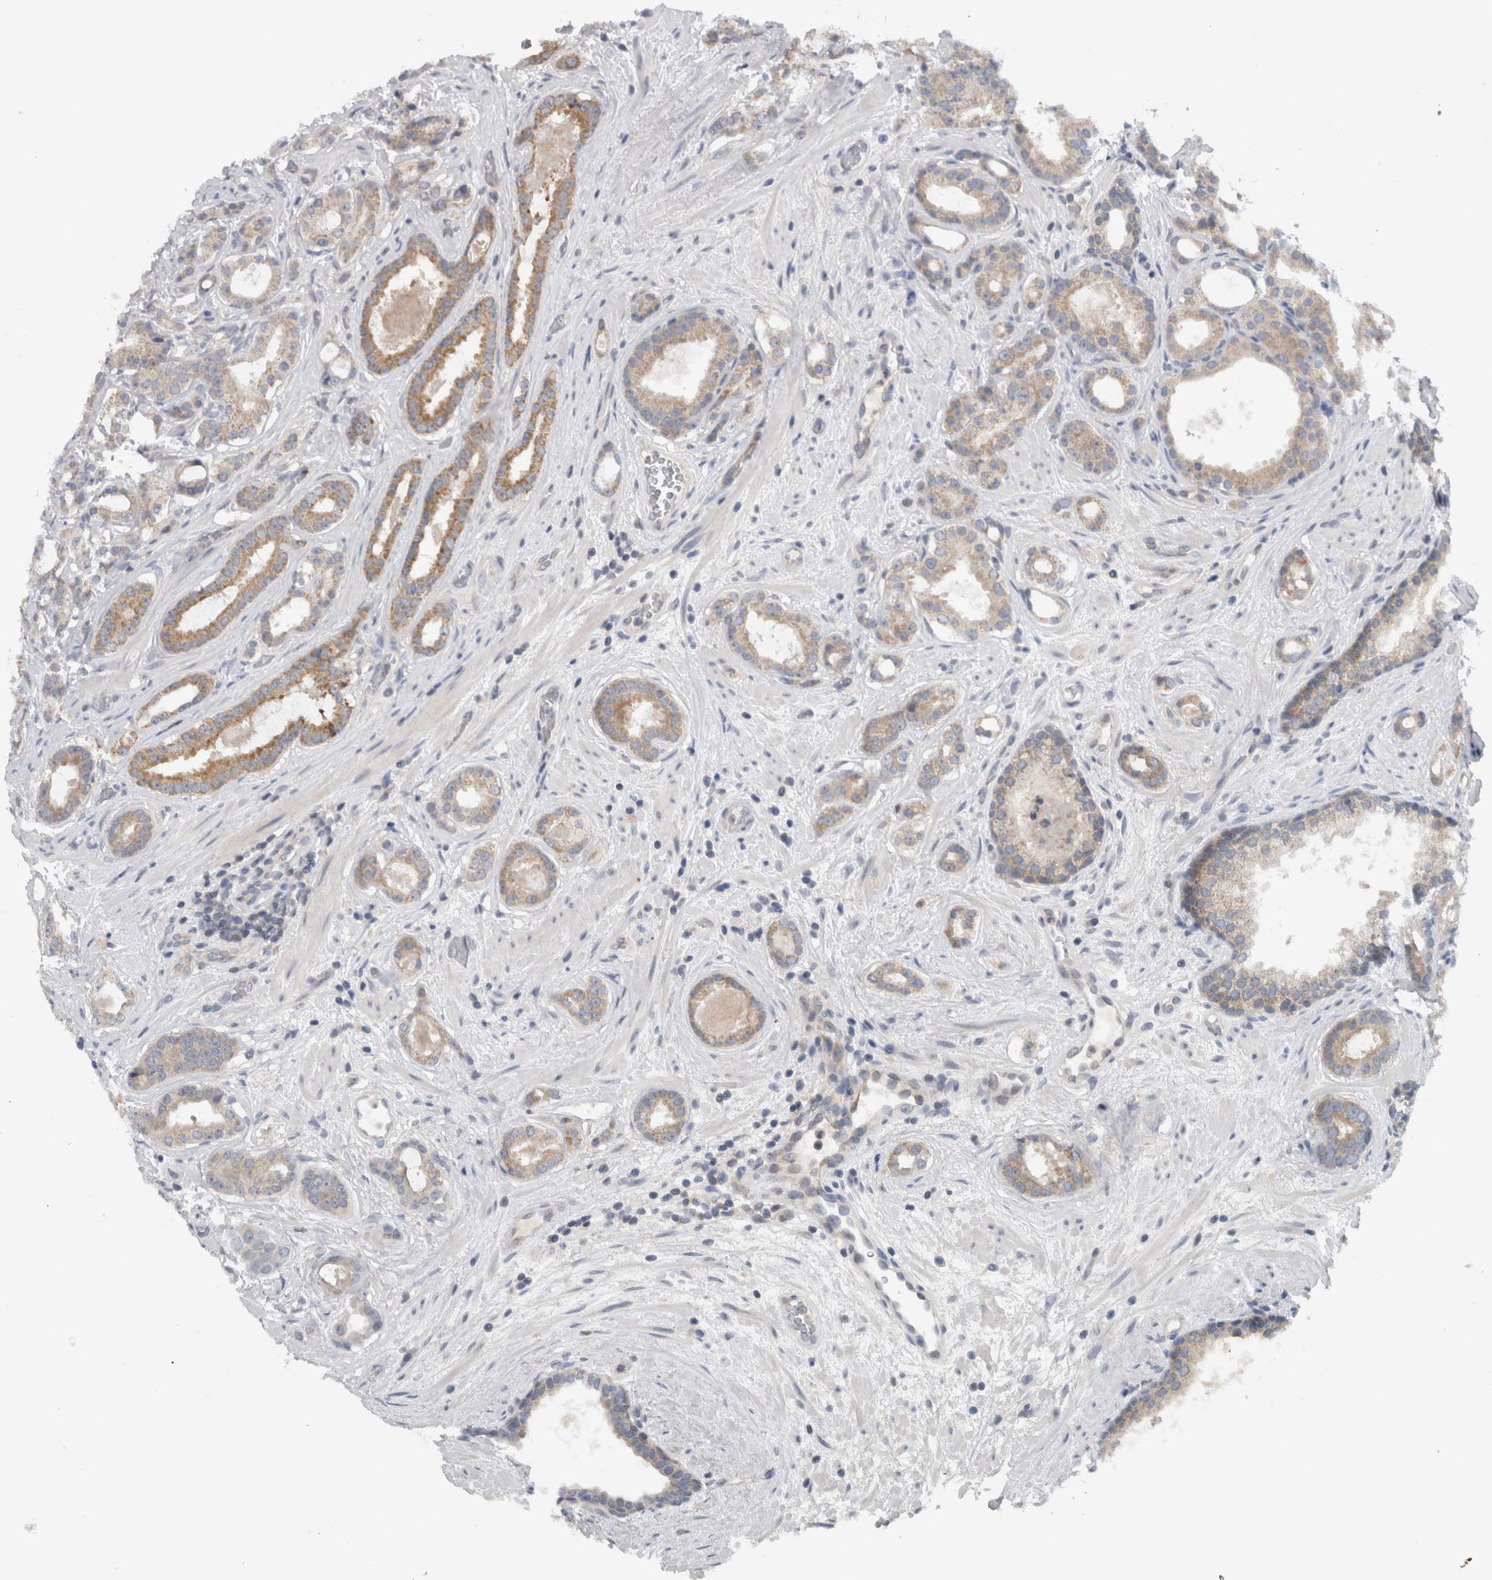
{"staining": {"intensity": "moderate", "quantity": "25%-75%", "location": "cytoplasmic/membranous"}, "tissue": "prostate cancer", "cell_type": "Tumor cells", "image_type": "cancer", "snomed": [{"axis": "morphology", "description": "Adenocarcinoma, High grade"}, {"axis": "topography", "description": "Prostate"}], "caption": "Prostate cancer stained for a protein exhibits moderate cytoplasmic/membranous positivity in tumor cells. Using DAB (brown) and hematoxylin (blue) stains, captured at high magnification using brightfield microscopy.", "gene": "PDCD2", "patient": {"sex": "male", "age": 60}}